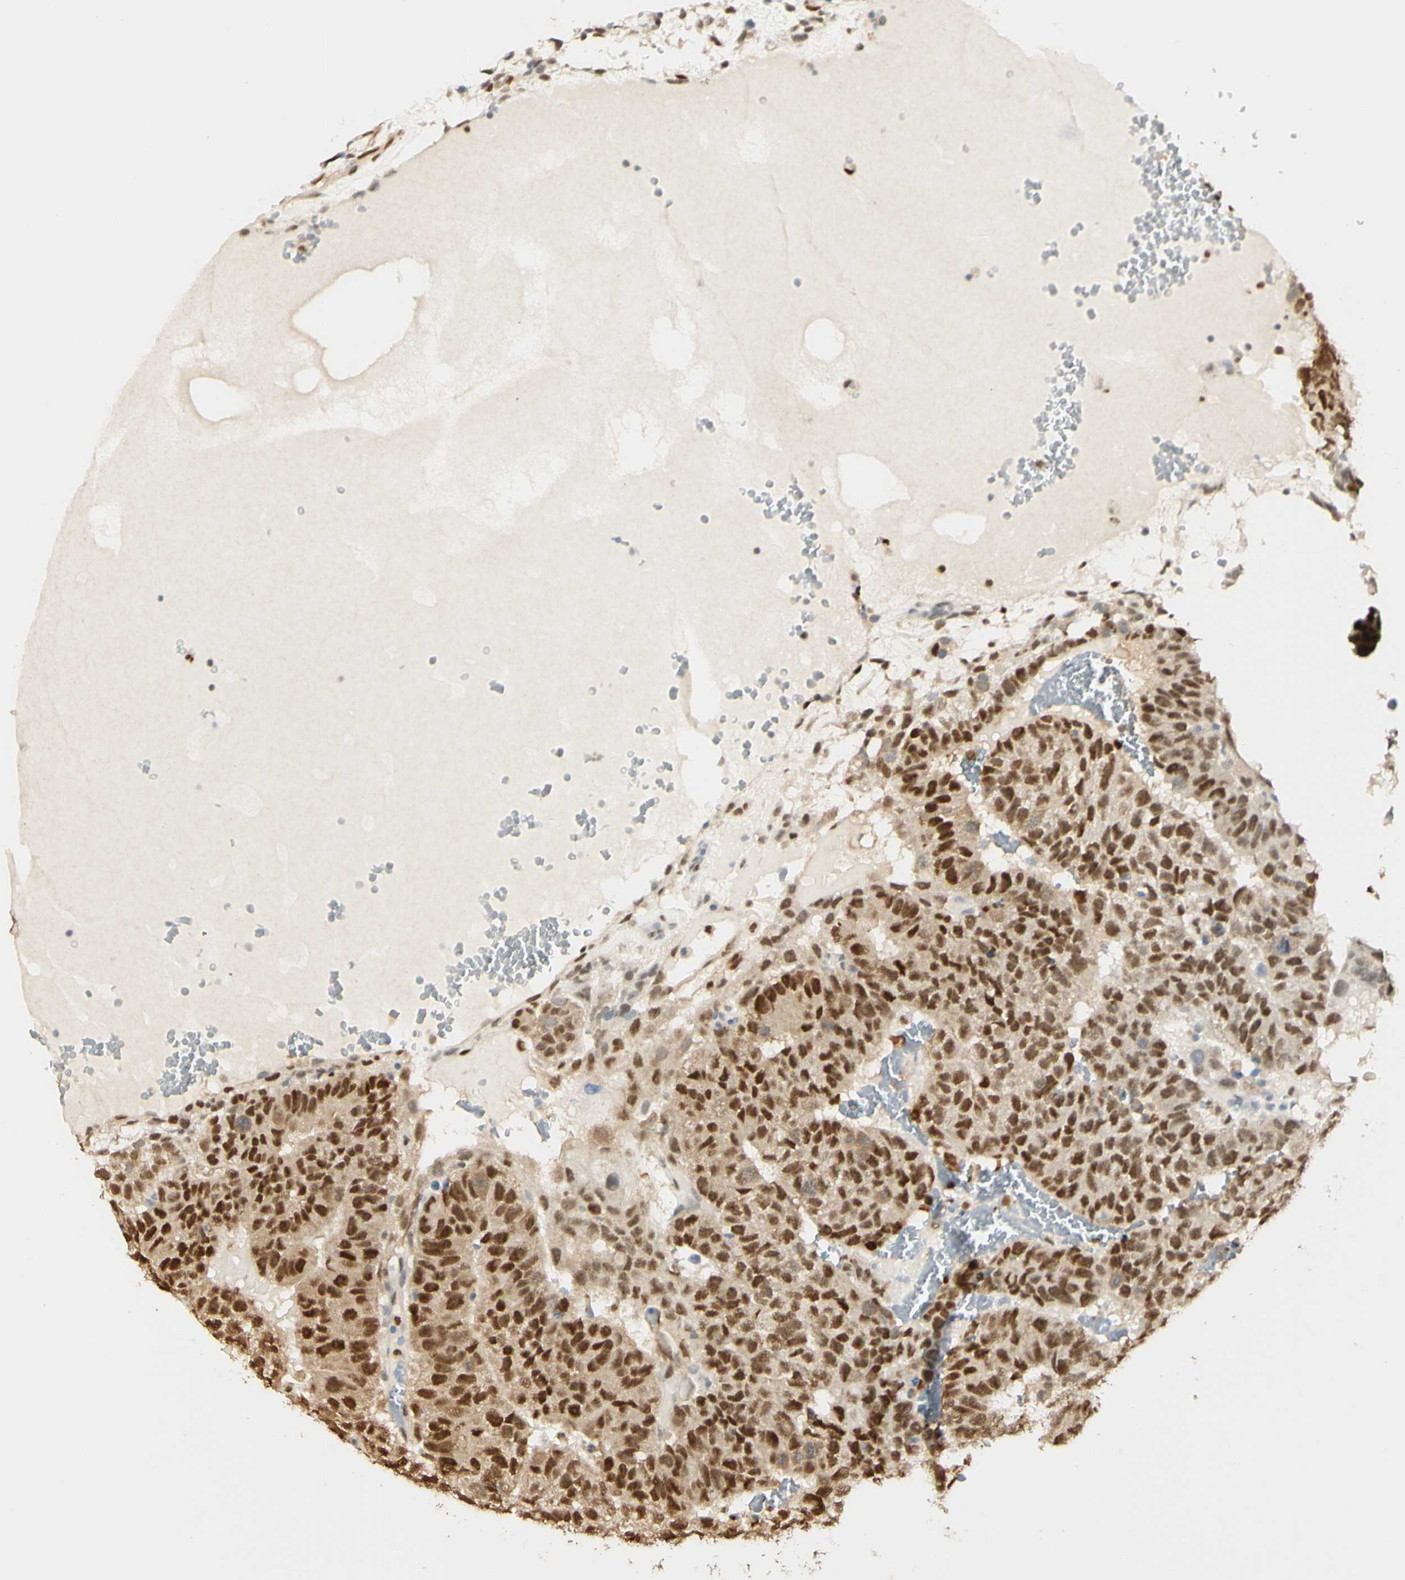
{"staining": {"intensity": "strong", "quantity": ">75%", "location": "cytoplasmic/membranous,nuclear"}, "tissue": "testis cancer", "cell_type": "Tumor cells", "image_type": "cancer", "snomed": [{"axis": "morphology", "description": "Seminoma, NOS"}, {"axis": "morphology", "description": "Carcinoma, Embryonal, NOS"}, {"axis": "topography", "description": "Testis"}], "caption": "IHC image of human seminoma (testis) stained for a protein (brown), which exhibits high levels of strong cytoplasmic/membranous and nuclear positivity in about >75% of tumor cells.", "gene": "MAP3K4", "patient": {"sex": "male", "age": 52}}